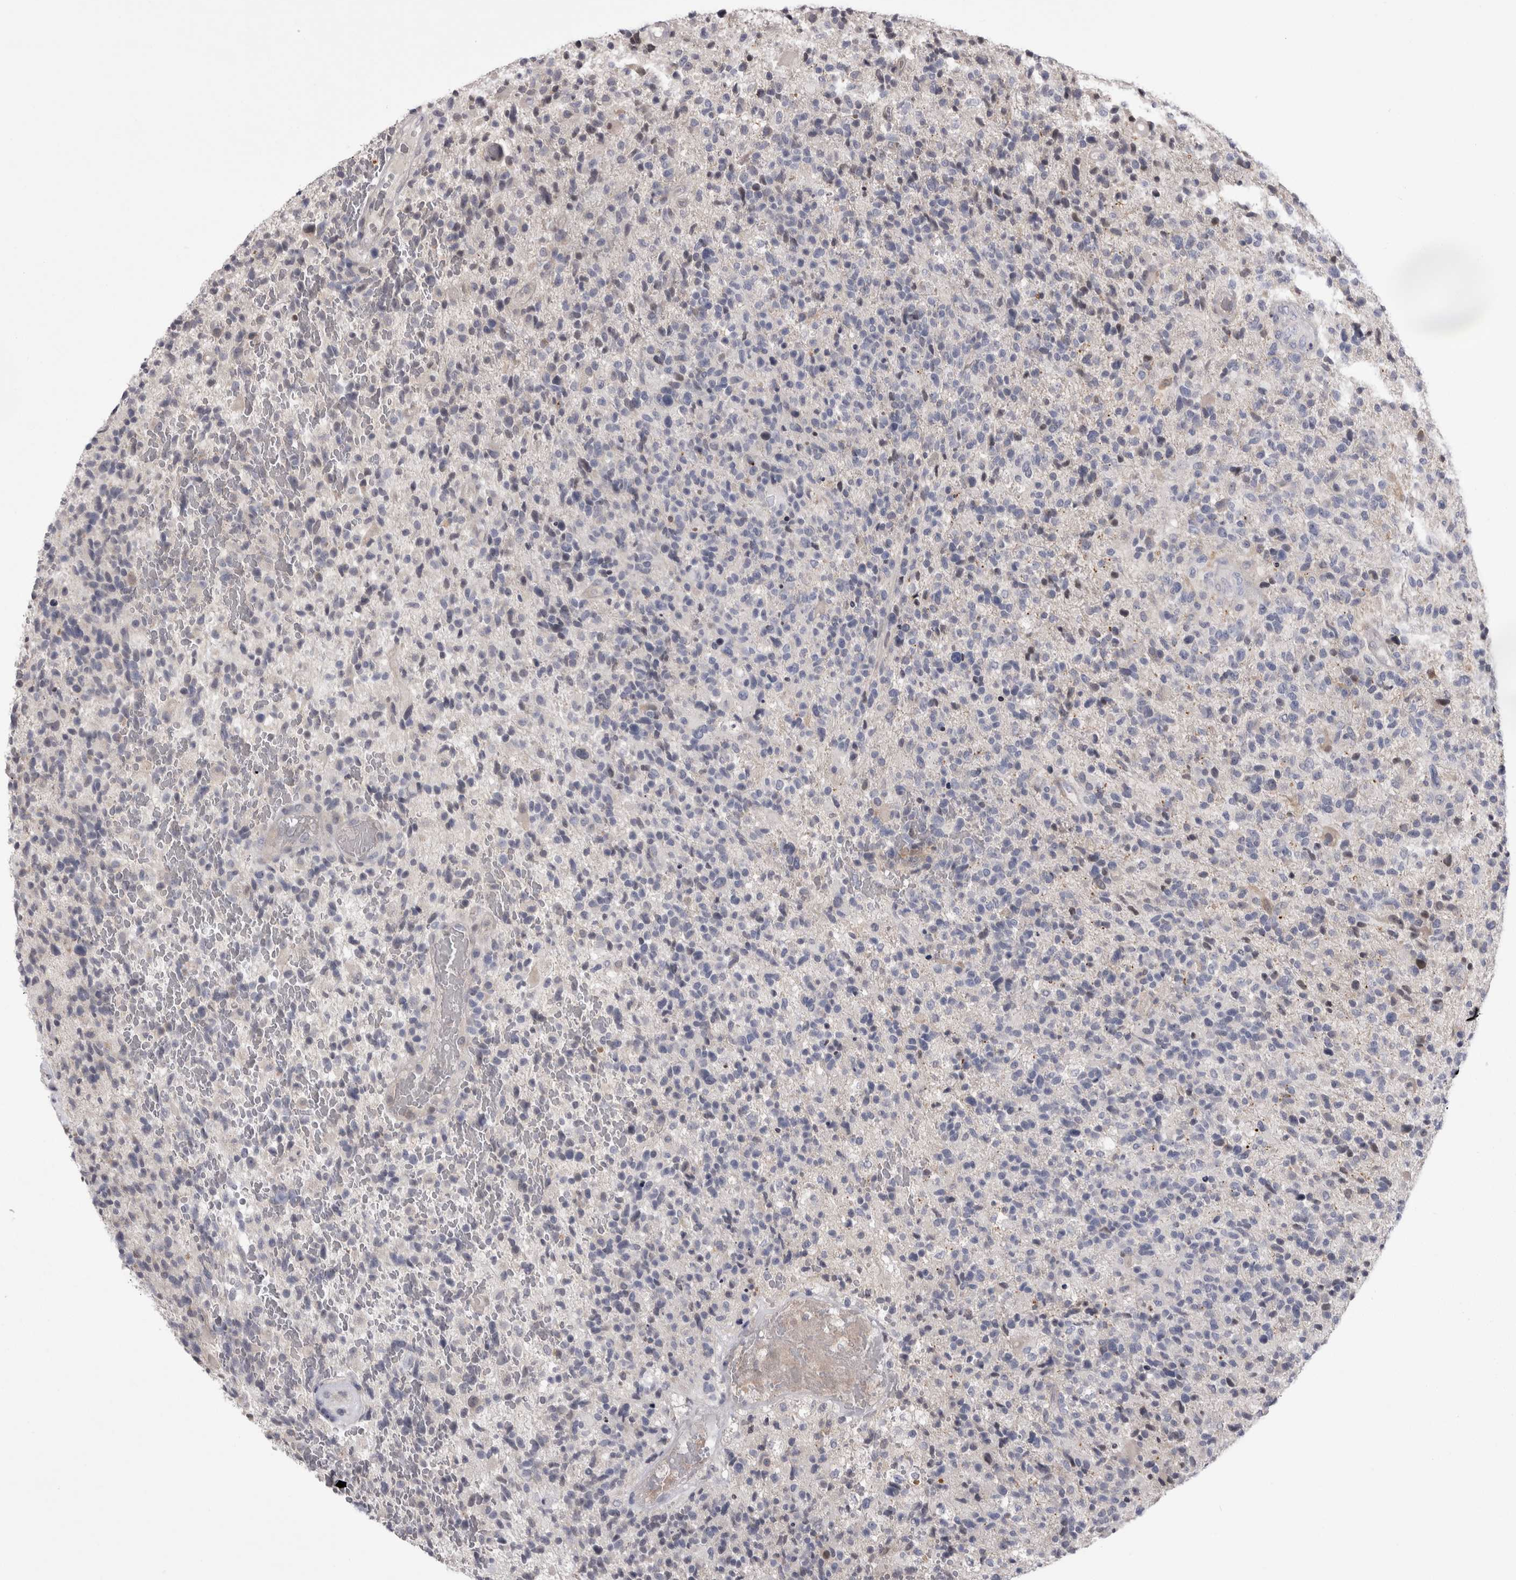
{"staining": {"intensity": "negative", "quantity": "none", "location": "none"}, "tissue": "glioma", "cell_type": "Tumor cells", "image_type": "cancer", "snomed": [{"axis": "morphology", "description": "Glioma, malignant, High grade"}, {"axis": "topography", "description": "Brain"}], "caption": "DAB (3,3'-diaminobenzidine) immunohistochemical staining of human malignant glioma (high-grade) demonstrates no significant staining in tumor cells.", "gene": "CHIC2", "patient": {"sex": "male", "age": 72}}